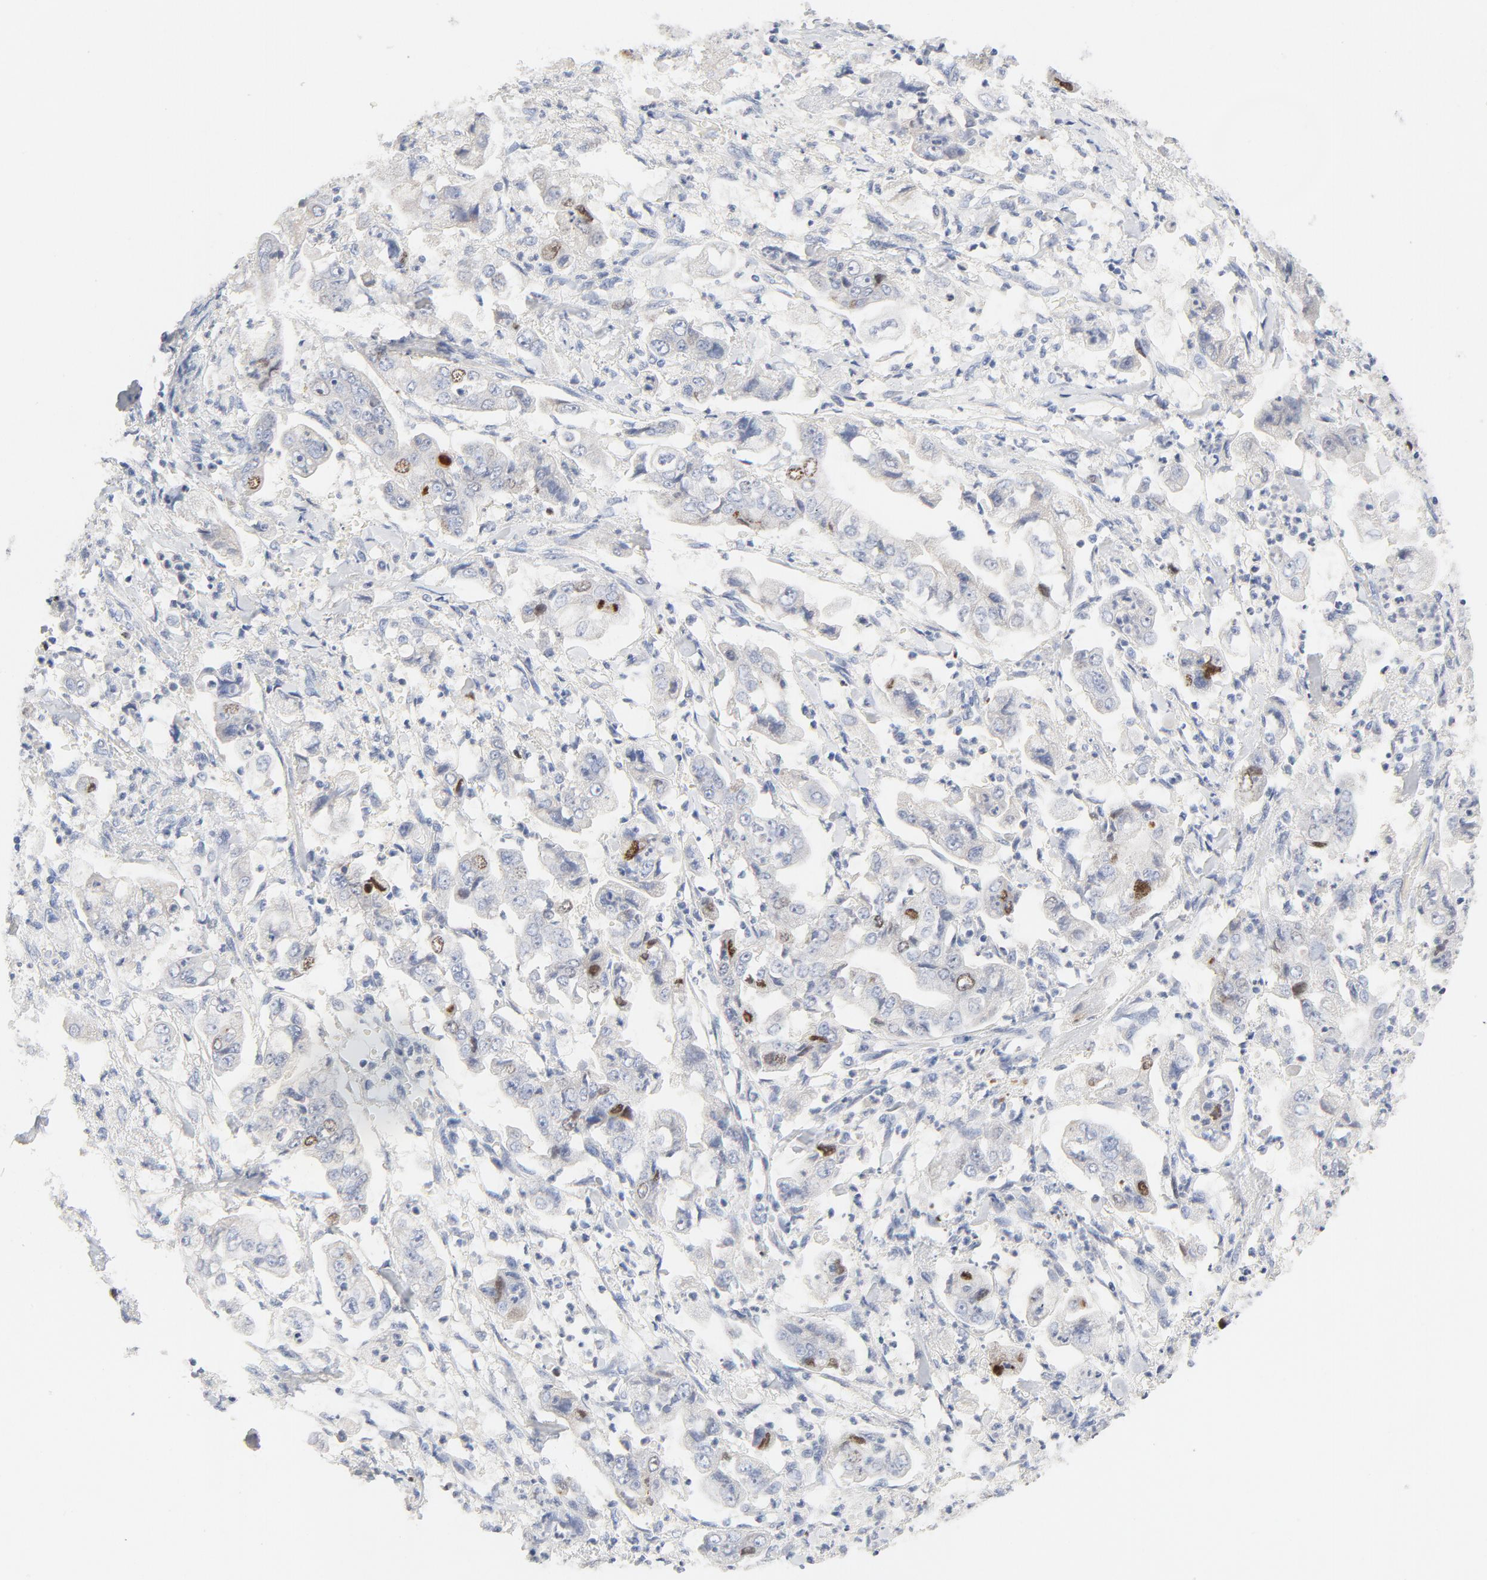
{"staining": {"intensity": "moderate", "quantity": "<25%", "location": "nuclear"}, "tissue": "stomach cancer", "cell_type": "Tumor cells", "image_type": "cancer", "snomed": [{"axis": "morphology", "description": "Adenocarcinoma, NOS"}, {"axis": "topography", "description": "Stomach"}], "caption": "Stomach cancer (adenocarcinoma) stained for a protein (brown) shows moderate nuclear positive expression in approximately <25% of tumor cells.", "gene": "BIRC5", "patient": {"sex": "male", "age": 62}}